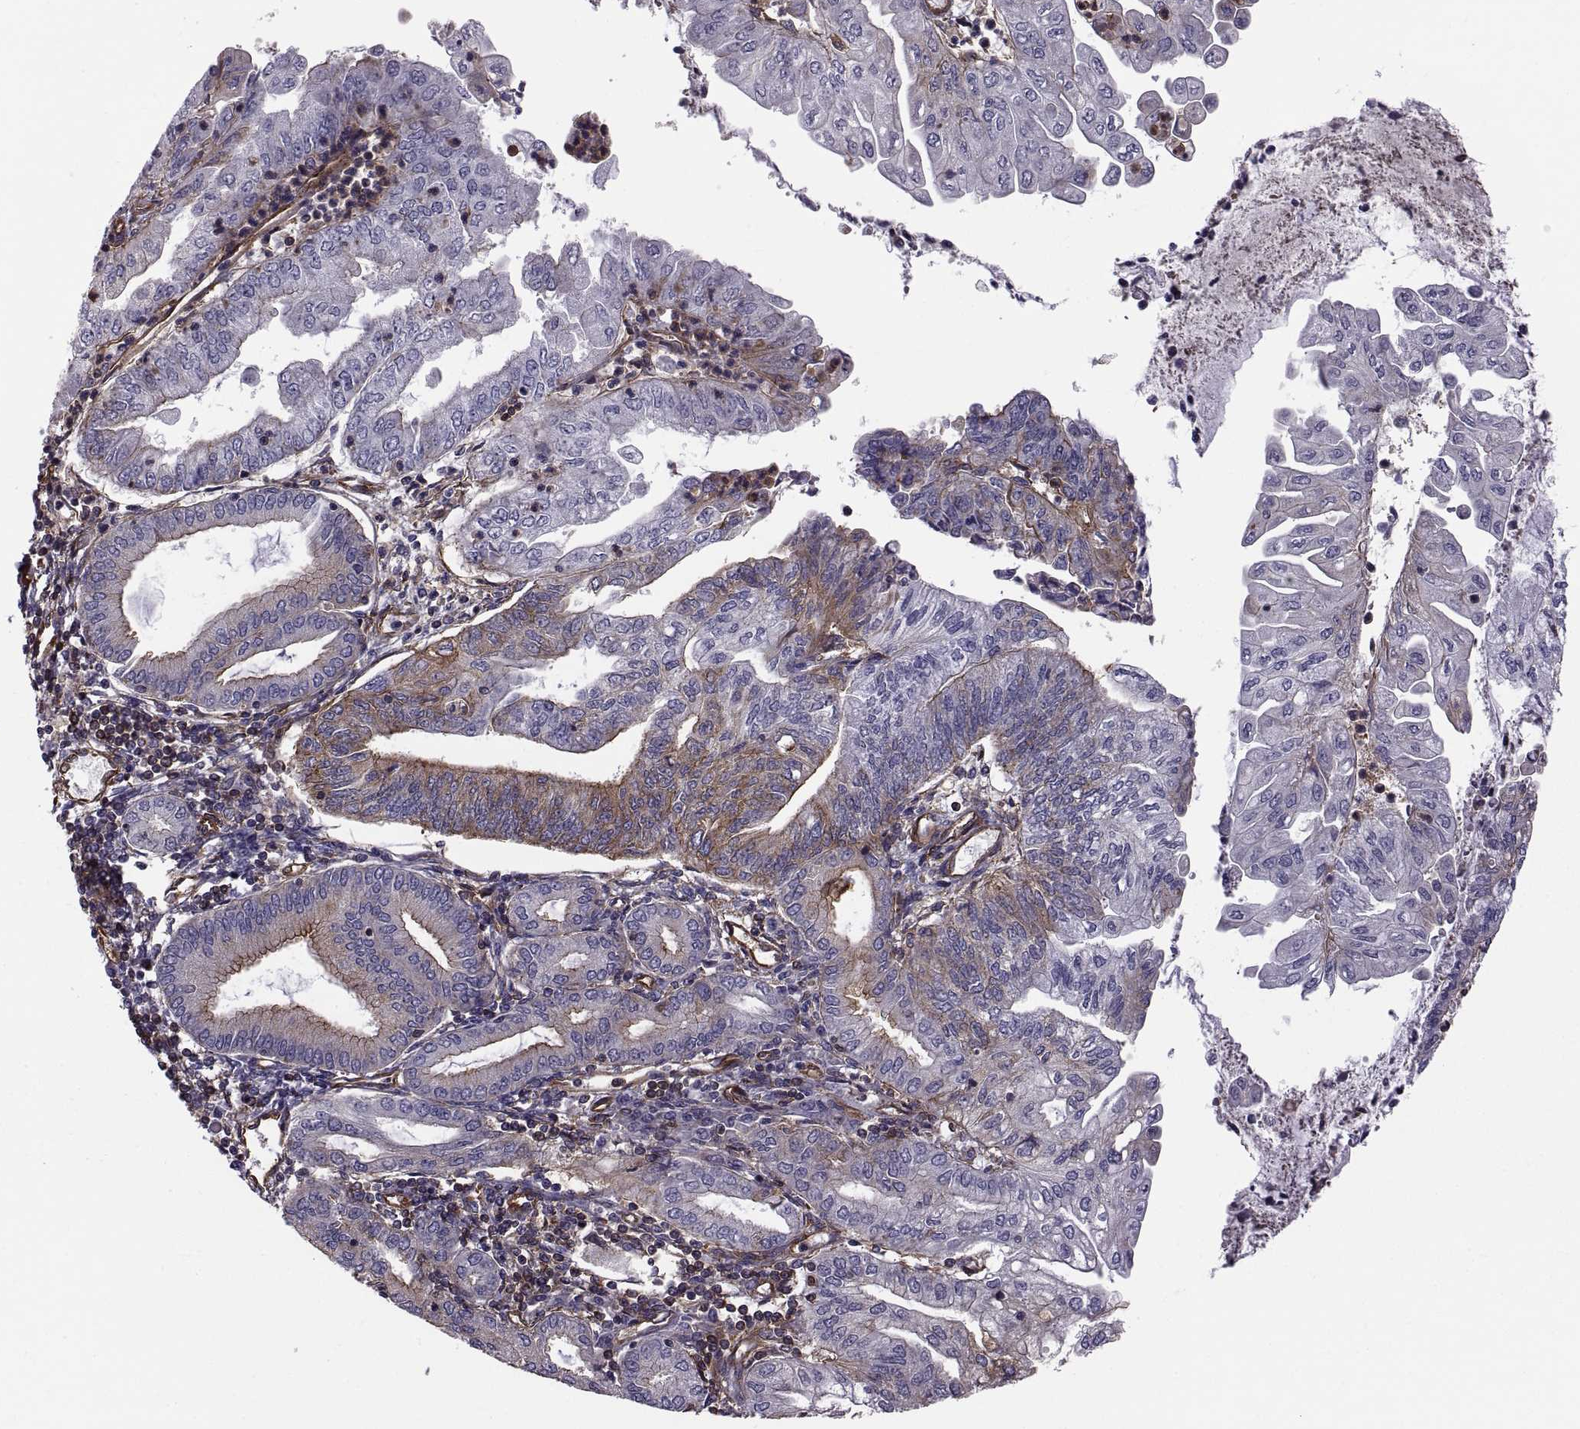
{"staining": {"intensity": "moderate", "quantity": "<25%", "location": "cytoplasmic/membranous"}, "tissue": "endometrial cancer", "cell_type": "Tumor cells", "image_type": "cancer", "snomed": [{"axis": "morphology", "description": "Adenocarcinoma, NOS"}, {"axis": "topography", "description": "Endometrium"}], "caption": "This histopathology image demonstrates immunohistochemistry staining of endometrial cancer (adenocarcinoma), with low moderate cytoplasmic/membranous positivity in approximately <25% of tumor cells.", "gene": "MYH9", "patient": {"sex": "female", "age": 55}}